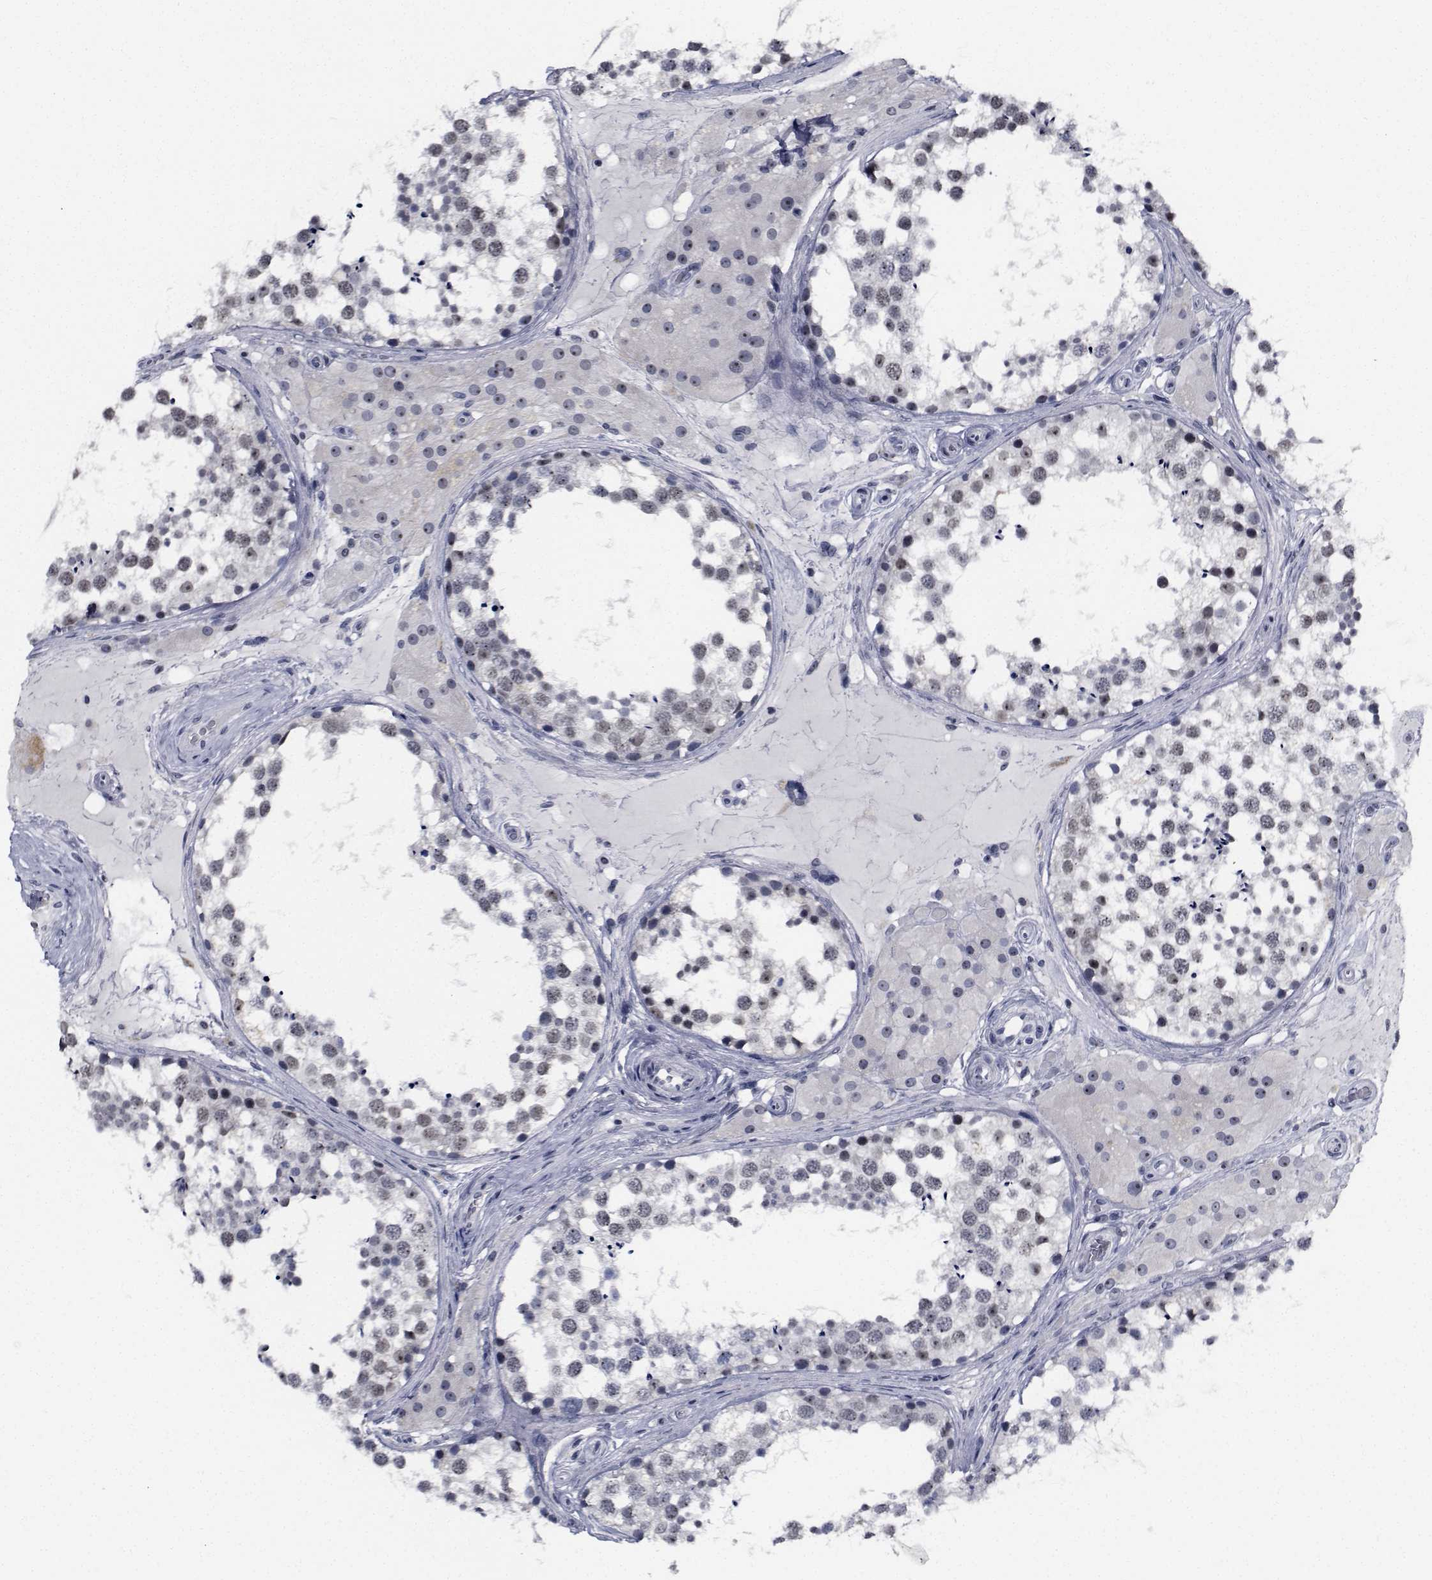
{"staining": {"intensity": "weak", "quantity": "<25%", "location": "nuclear"}, "tissue": "testis", "cell_type": "Cells in seminiferous ducts", "image_type": "normal", "snomed": [{"axis": "morphology", "description": "Normal tissue, NOS"}, {"axis": "morphology", "description": "Seminoma, NOS"}, {"axis": "topography", "description": "Testis"}], "caption": "Cells in seminiferous ducts are negative for protein expression in unremarkable human testis. The staining was performed using DAB to visualize the protein expression in brown, while the nuclei were stained in blue with hematoxylin (Magnification: 20x).", "gene": "NVL", "patient": {"sex": "male", "age": 65}}